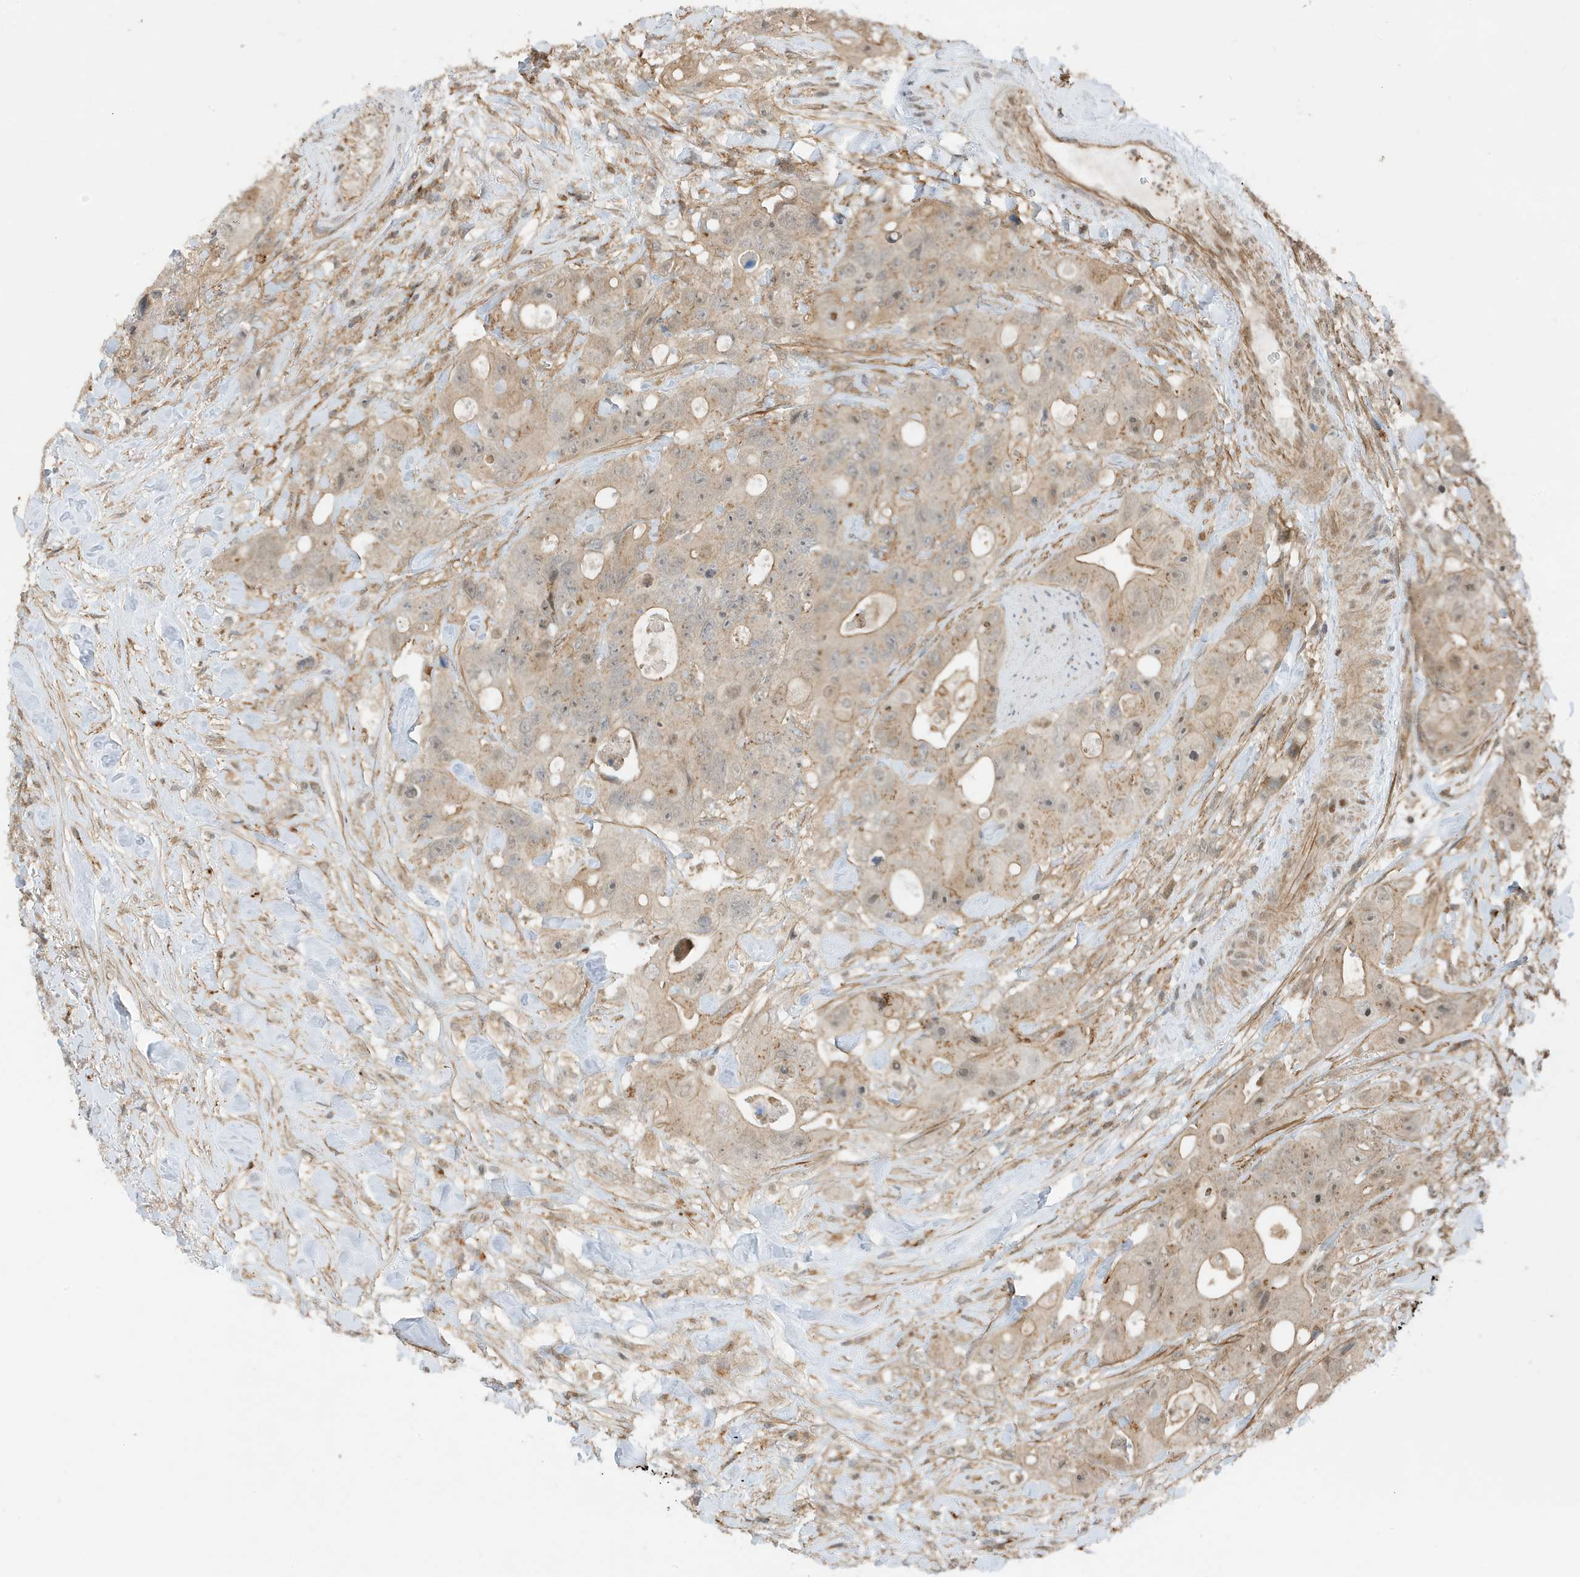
{"staining": {"intensity": "weak", "quantity": ">75%", "location": "cytoplasmic/membranous"}, "tissue": "colorectal cancer", "cell_type": "Tumor cells", "image_type": "cancer", "snomed": [{"axis": "morphology", "description": "Adenocarcinoma, NOS"}, {"axis": "topography", "description": "Colon"}], "caption": "The histopathology image demonstrates staining of colorectal cancer, revealing weak cytoplasmic/membranous protein expression (brown color) within tumor cells.", "gene": "TATDN3", "patient": {"sex": "female", "age": 46}}